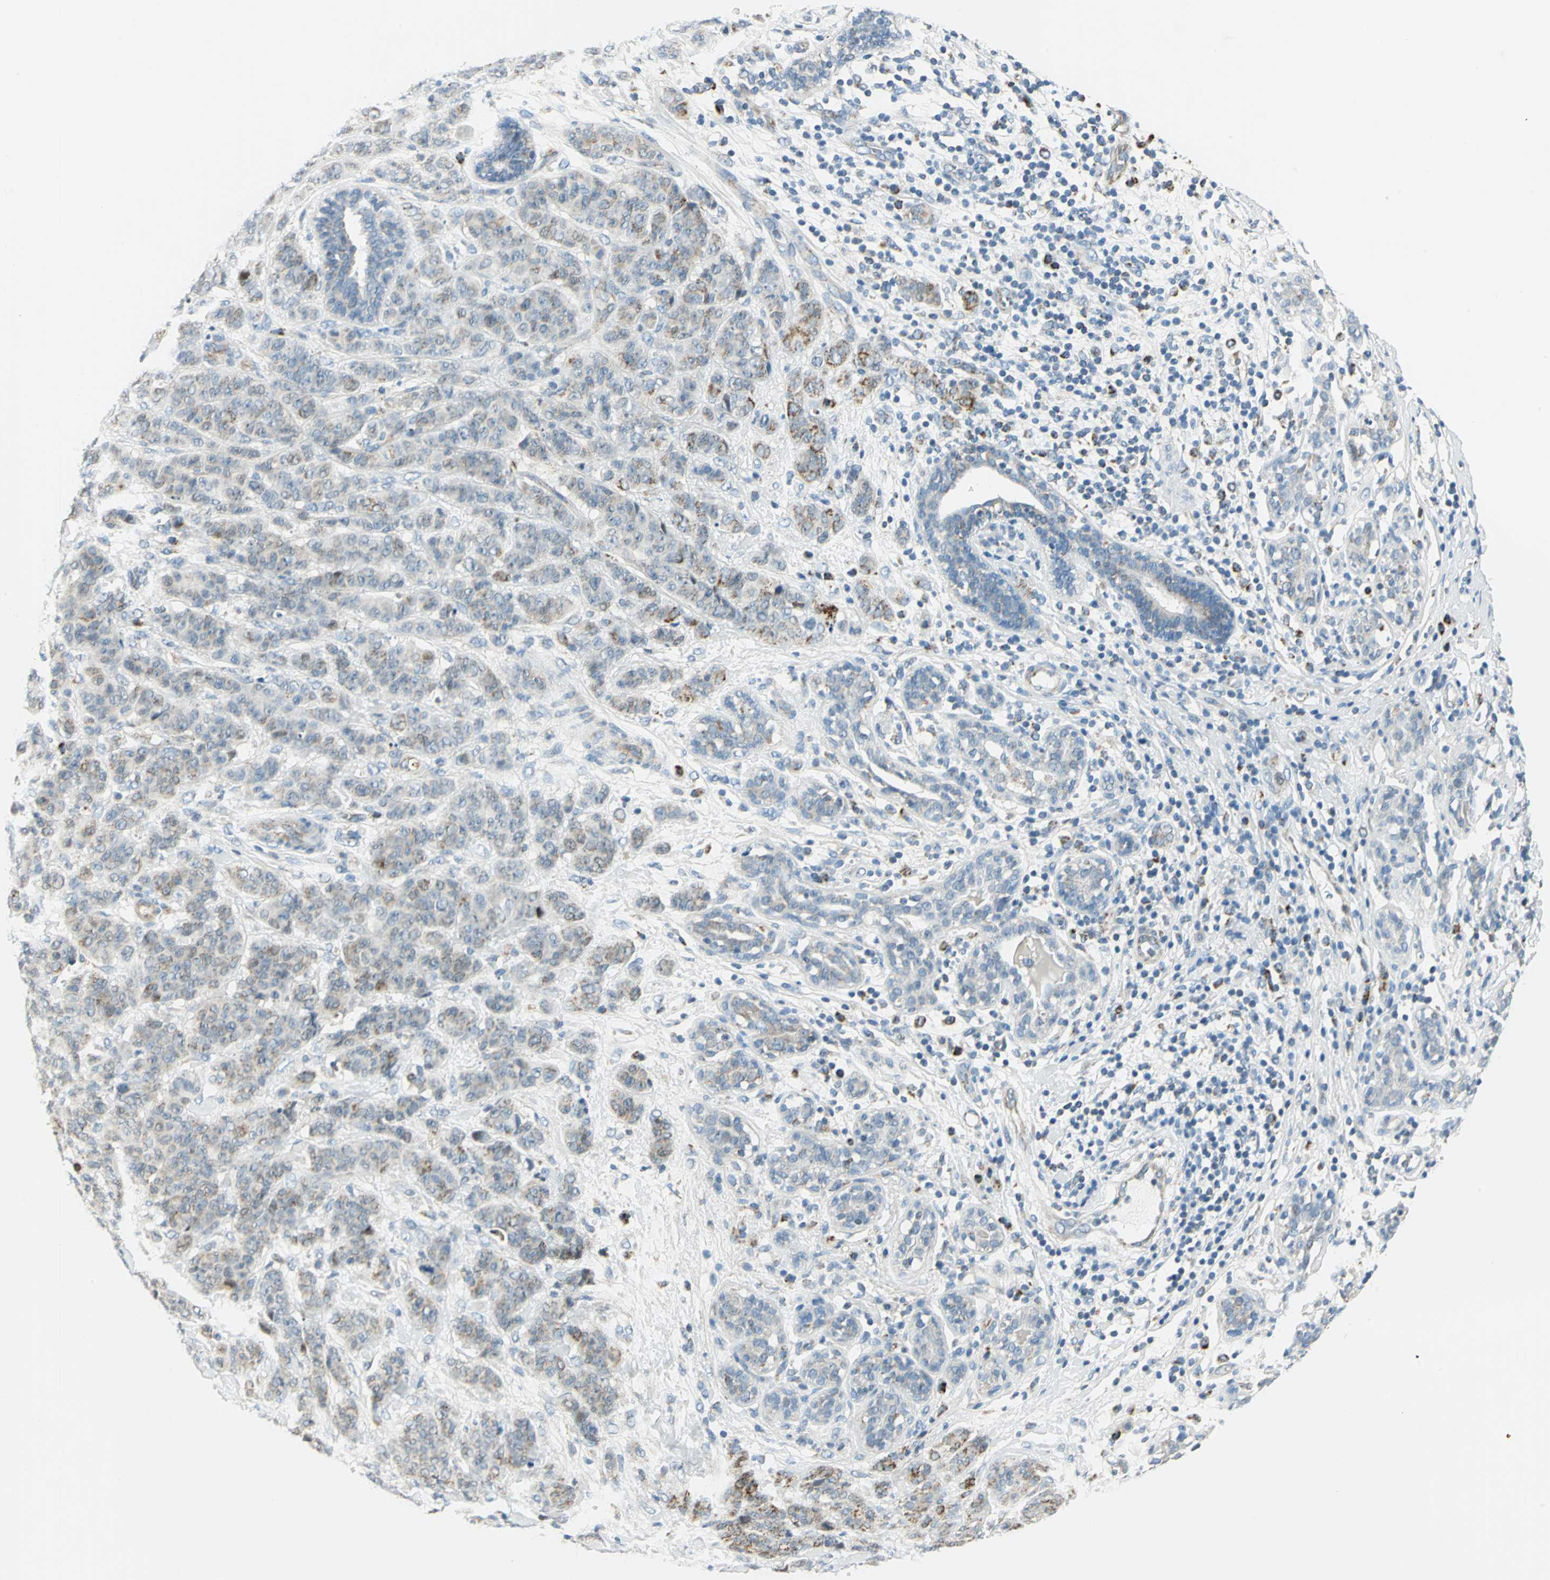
{"staining": {"intensity": "weak", "quantity": ">75%", "location": "cytoplasmic/membranous"}, "tissue": "breast cancer", "cell_type": "Tumor cells", "image_type": "cancer", "snomed": [{"axis": "morphology", "description": "Duct carcinoma"}, {"axis": "topography", "description": "Breast"}], "caption": "Breast infiltrating ductal carcinoma was stained to show a protein in brown. There is low levels of weak cytoplasmic/membranous staining in approximately >75% of tumor cells.", "gene": "ACADM", "patient": {"sex": "female", "age": 40}}